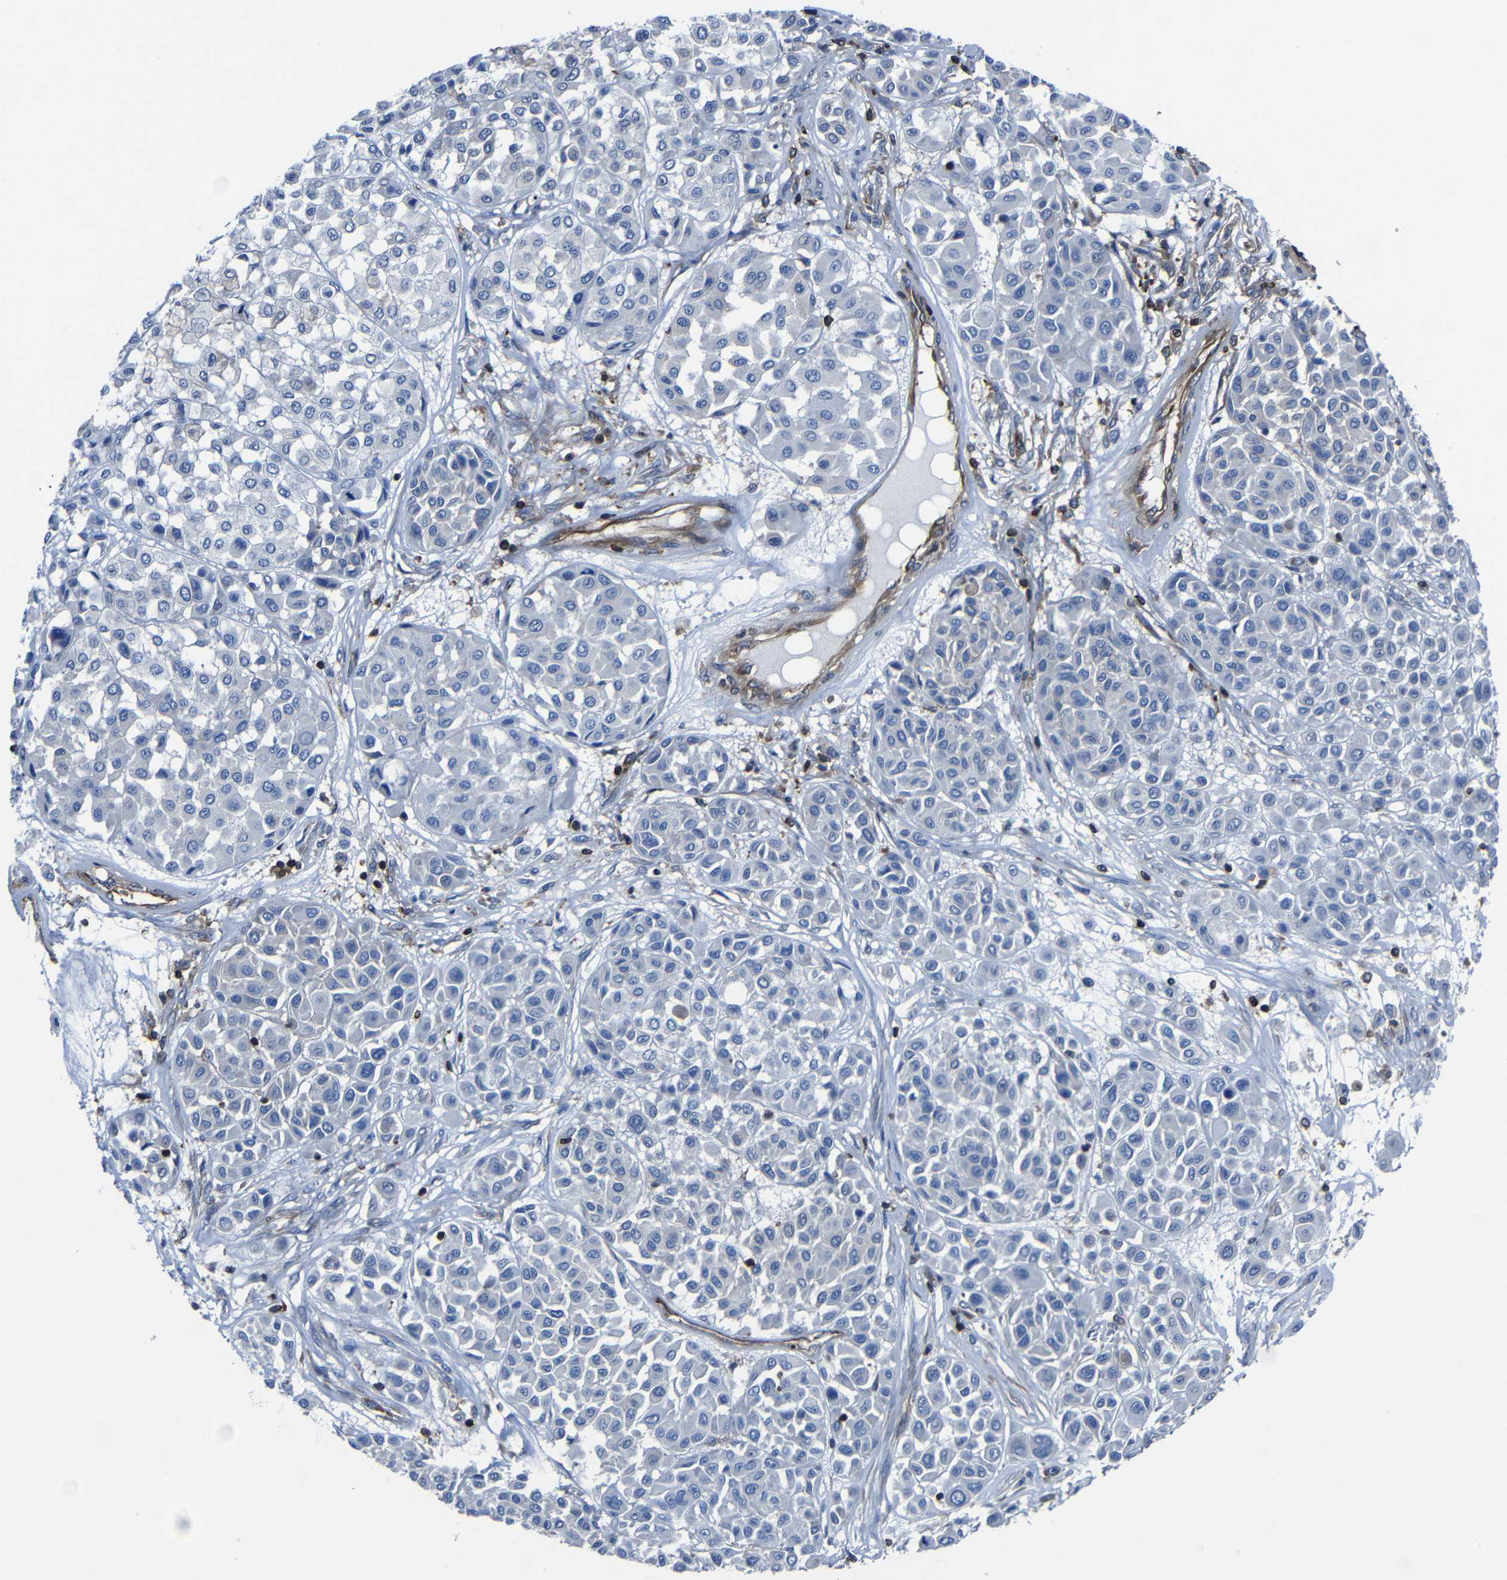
{"staining": {"intensity": "negative", "quantity": "none", "location": "none"}, "tissue": "melanoma", "cell_type": "Tumor cells", "image_type": "cancer", "snomed": [{"axis": "morphology", "description": "Malignant melanoma, Metastatic site"}, {"axis": "topography", "description": "Soft tissue"}], "caption": "Immunohistochemistry of human malignant melanoma (metastatic site) shows no positivity in tumor cells.", "gene": "ARHGEF1", "patient": {"sex": "male", "age": 41}}